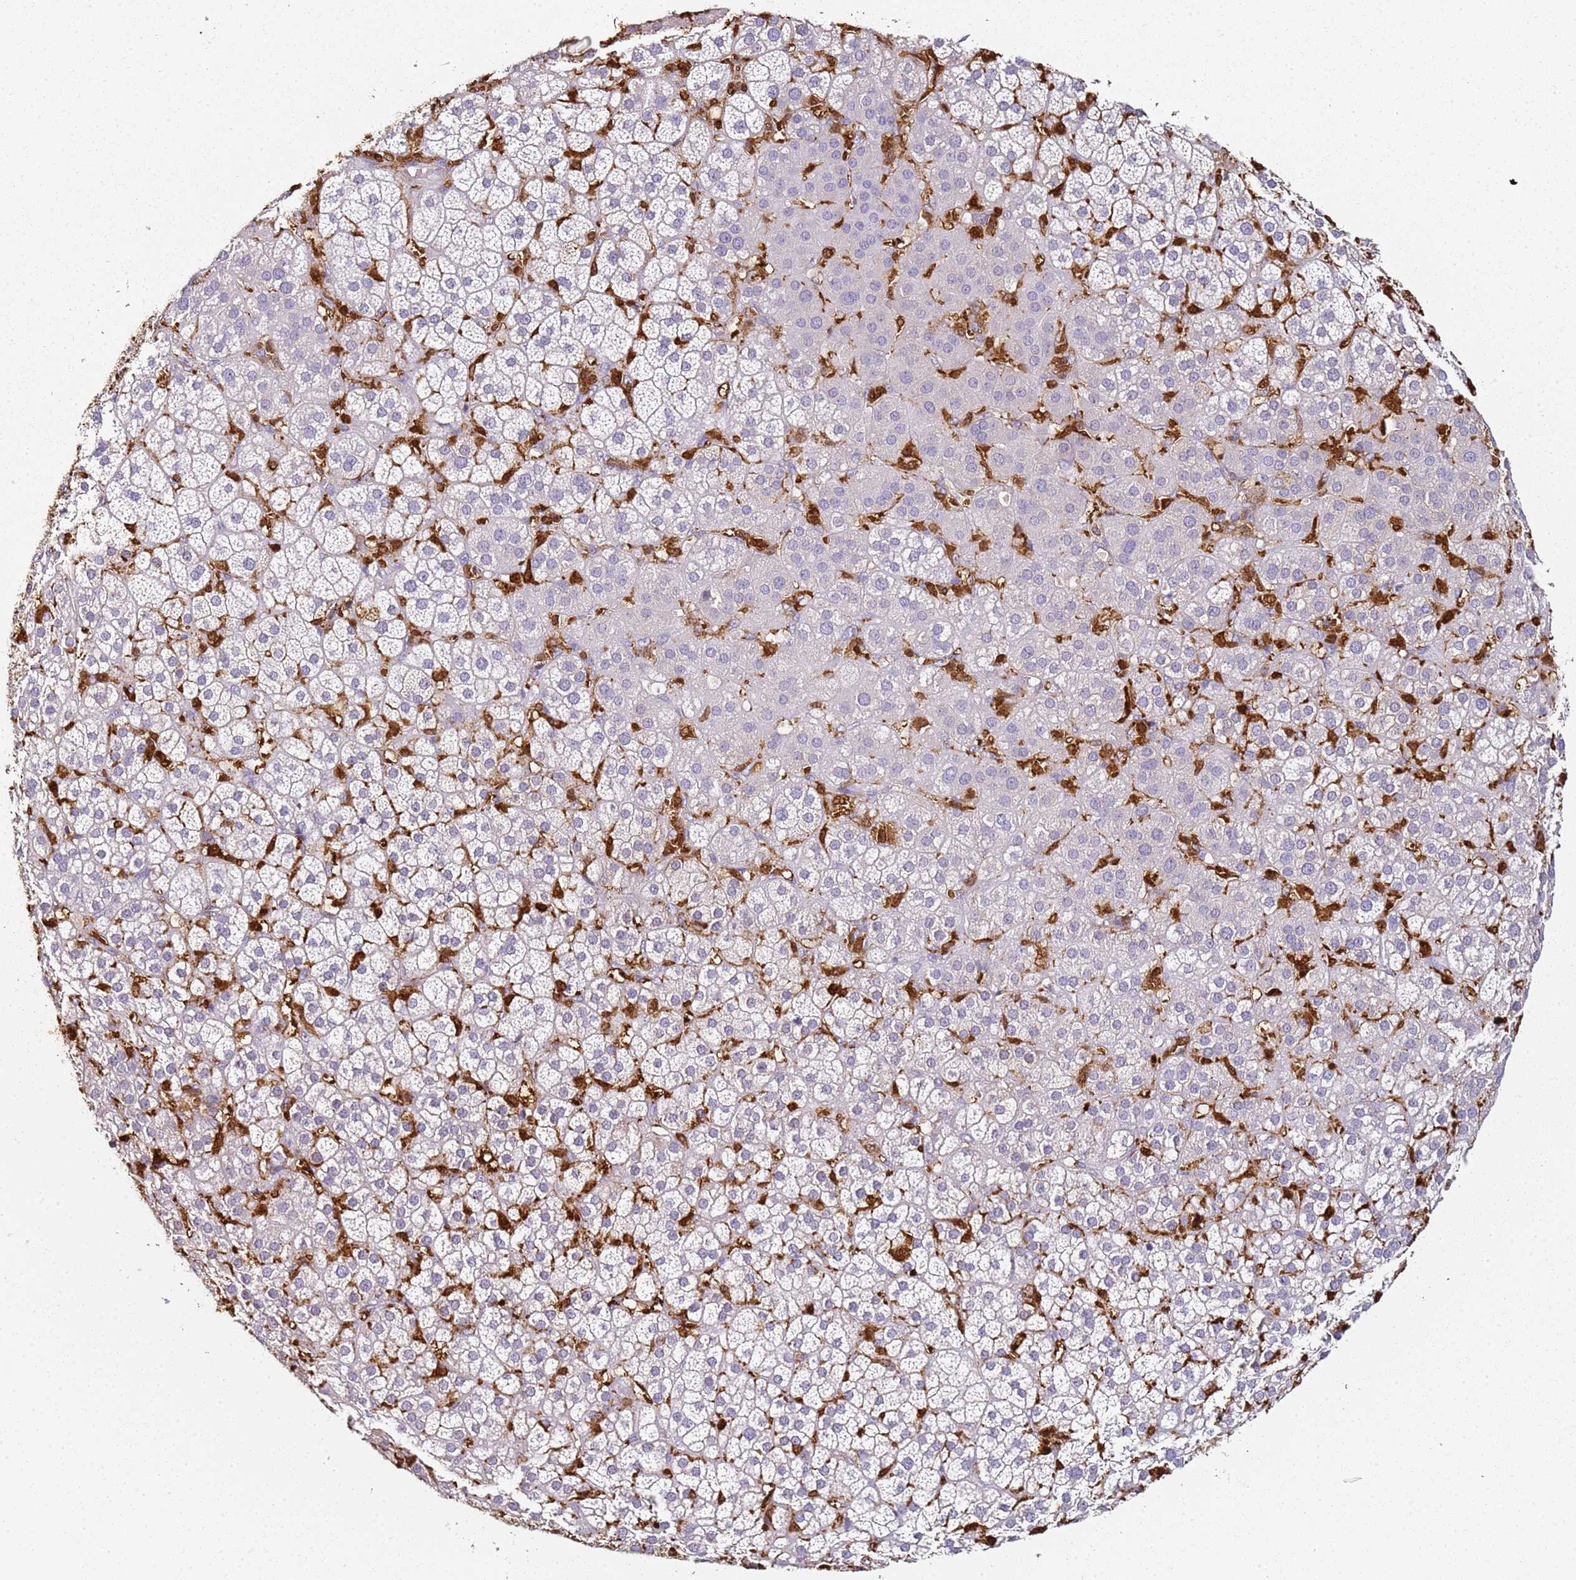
{"staining": {"intensity": "negative", "quantity": "none", "location": "none"}, "tissue": "adrenal gland", "cell_type": "Glandular cells", "image_type": "normal", "snomed": [{"axis": "morphology", "description": "Normal tissue, NOS"}, {"axis": "topography", "description": "Adrenal gland"}], "caption": "This image is of normal adrenal gland stained with immunohistochemistry (IHC) to label a protein in brown with the nuclei are counter-stained blue. There is no positivity in glandular cells. (DAB (3,3'-diaminobenzidine) immunohistochemistry visualized using brightfield microscopy, high magnification).", "gene": "S100A4", "patient": {"sex": "female", "age": 70}}